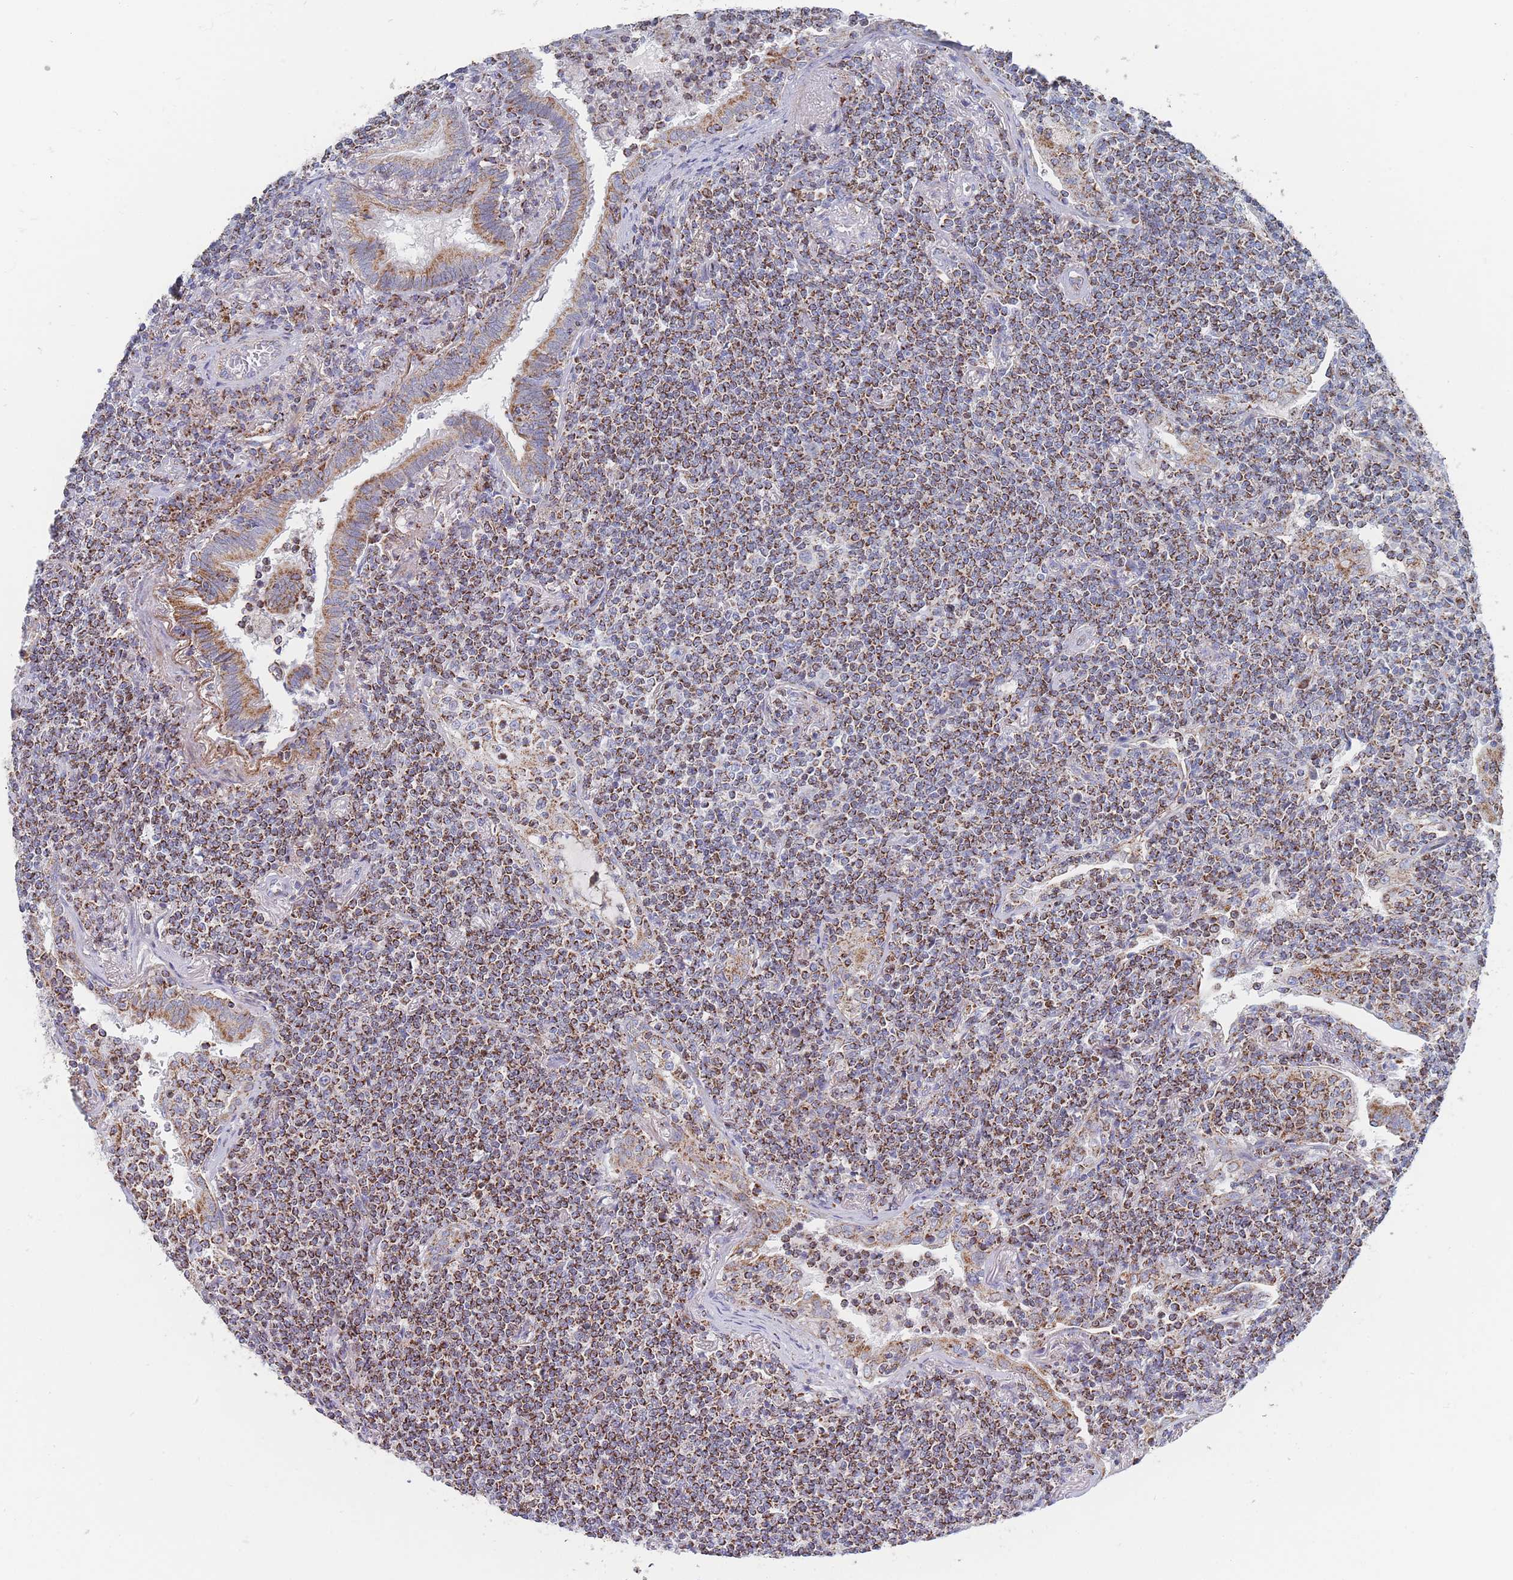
{"staining": {"intensity": "moderate", "quantity": ">75%", "location": "cytoplasmic/membranous"}, "tissue": "lymphoma", "cell_type": "Tumor cells", "image_type": "cancer", "snomed": [{"axis": "morphology", "description": "Malignant lymphoma, non-Hodgkin's type, Low grade"}, {"axis": "topography", "description": "Lung"}], "caption": "An IHC photomicrograph of neoplastic tissue is shown. Protein staining in brown labels moderate cytoplasmic/membranous positivity in lymphoma within tumor cells.", "gene": "IKZF4", "patient": {"sex": "female", "age": 71}}